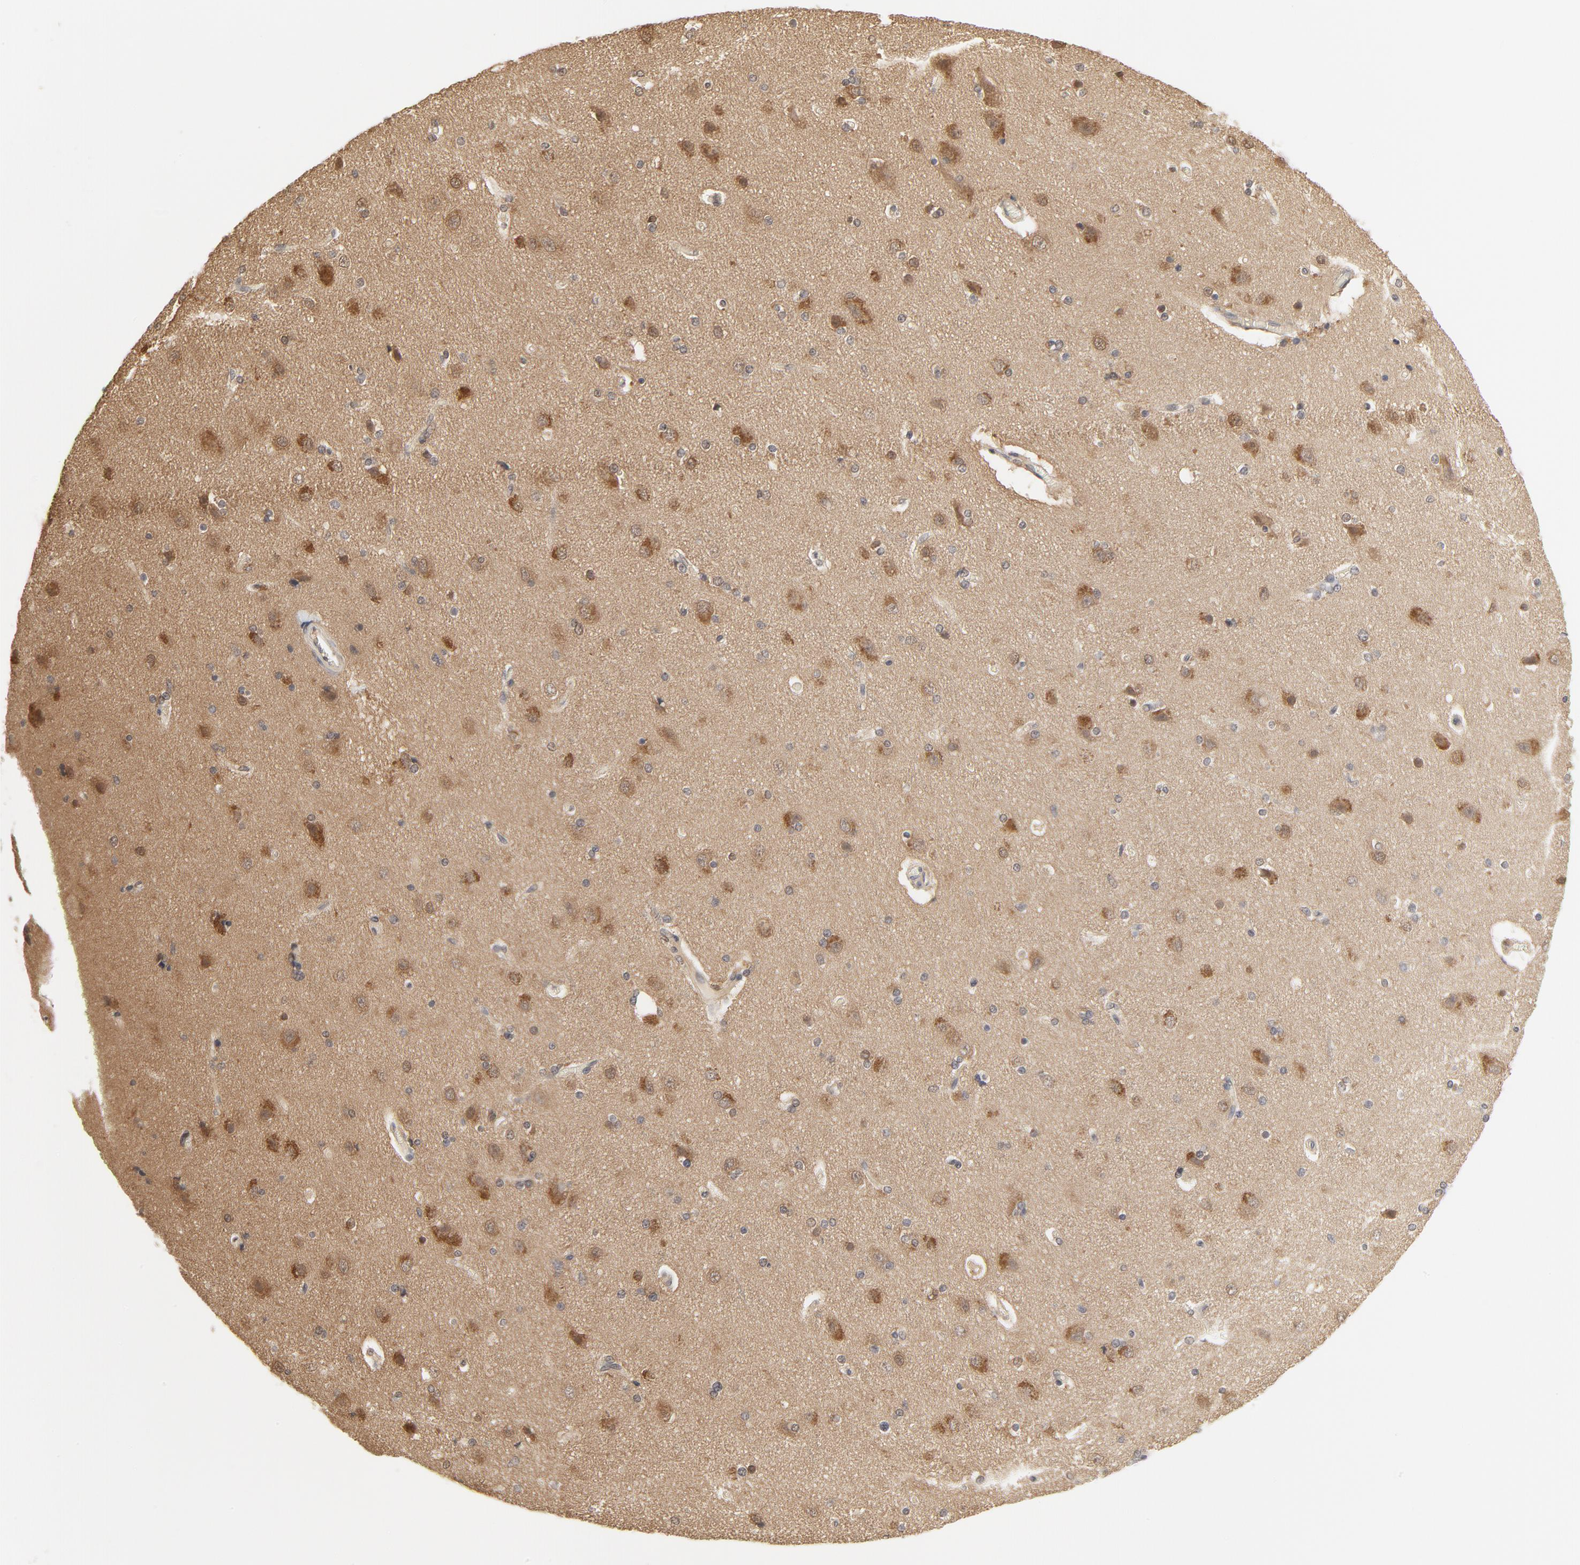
{"staining": {"intensity": "weak", "quantity": "25%-75%", "location": "cytoplasmic/membranous"}, "tissue": "cerebral cortex", "cell_type": "Endothelial cells", "image_type": "normal", "snomed": [{"axis": "morphology", "description": "Normal tissue, NOS"}, {"axis": "topography", "description": "Cerebral cortex"}], "caption": "Immunohistochemistry staining of normal cerebral cortex, which exhibits low levels of weak cytoplasmic/membranous positivity in about 25%-75% of endothelial cells indicating weak cytoplasmic/membranous protein expression. The staining was performed using DAB (3,3'-diaminobenzidine) (brown) for protein detection and nuclei were counterstained in hematoxylin (blue).", "gene": "NEDD8", "patient": {"sex": "female", "age": 54}}